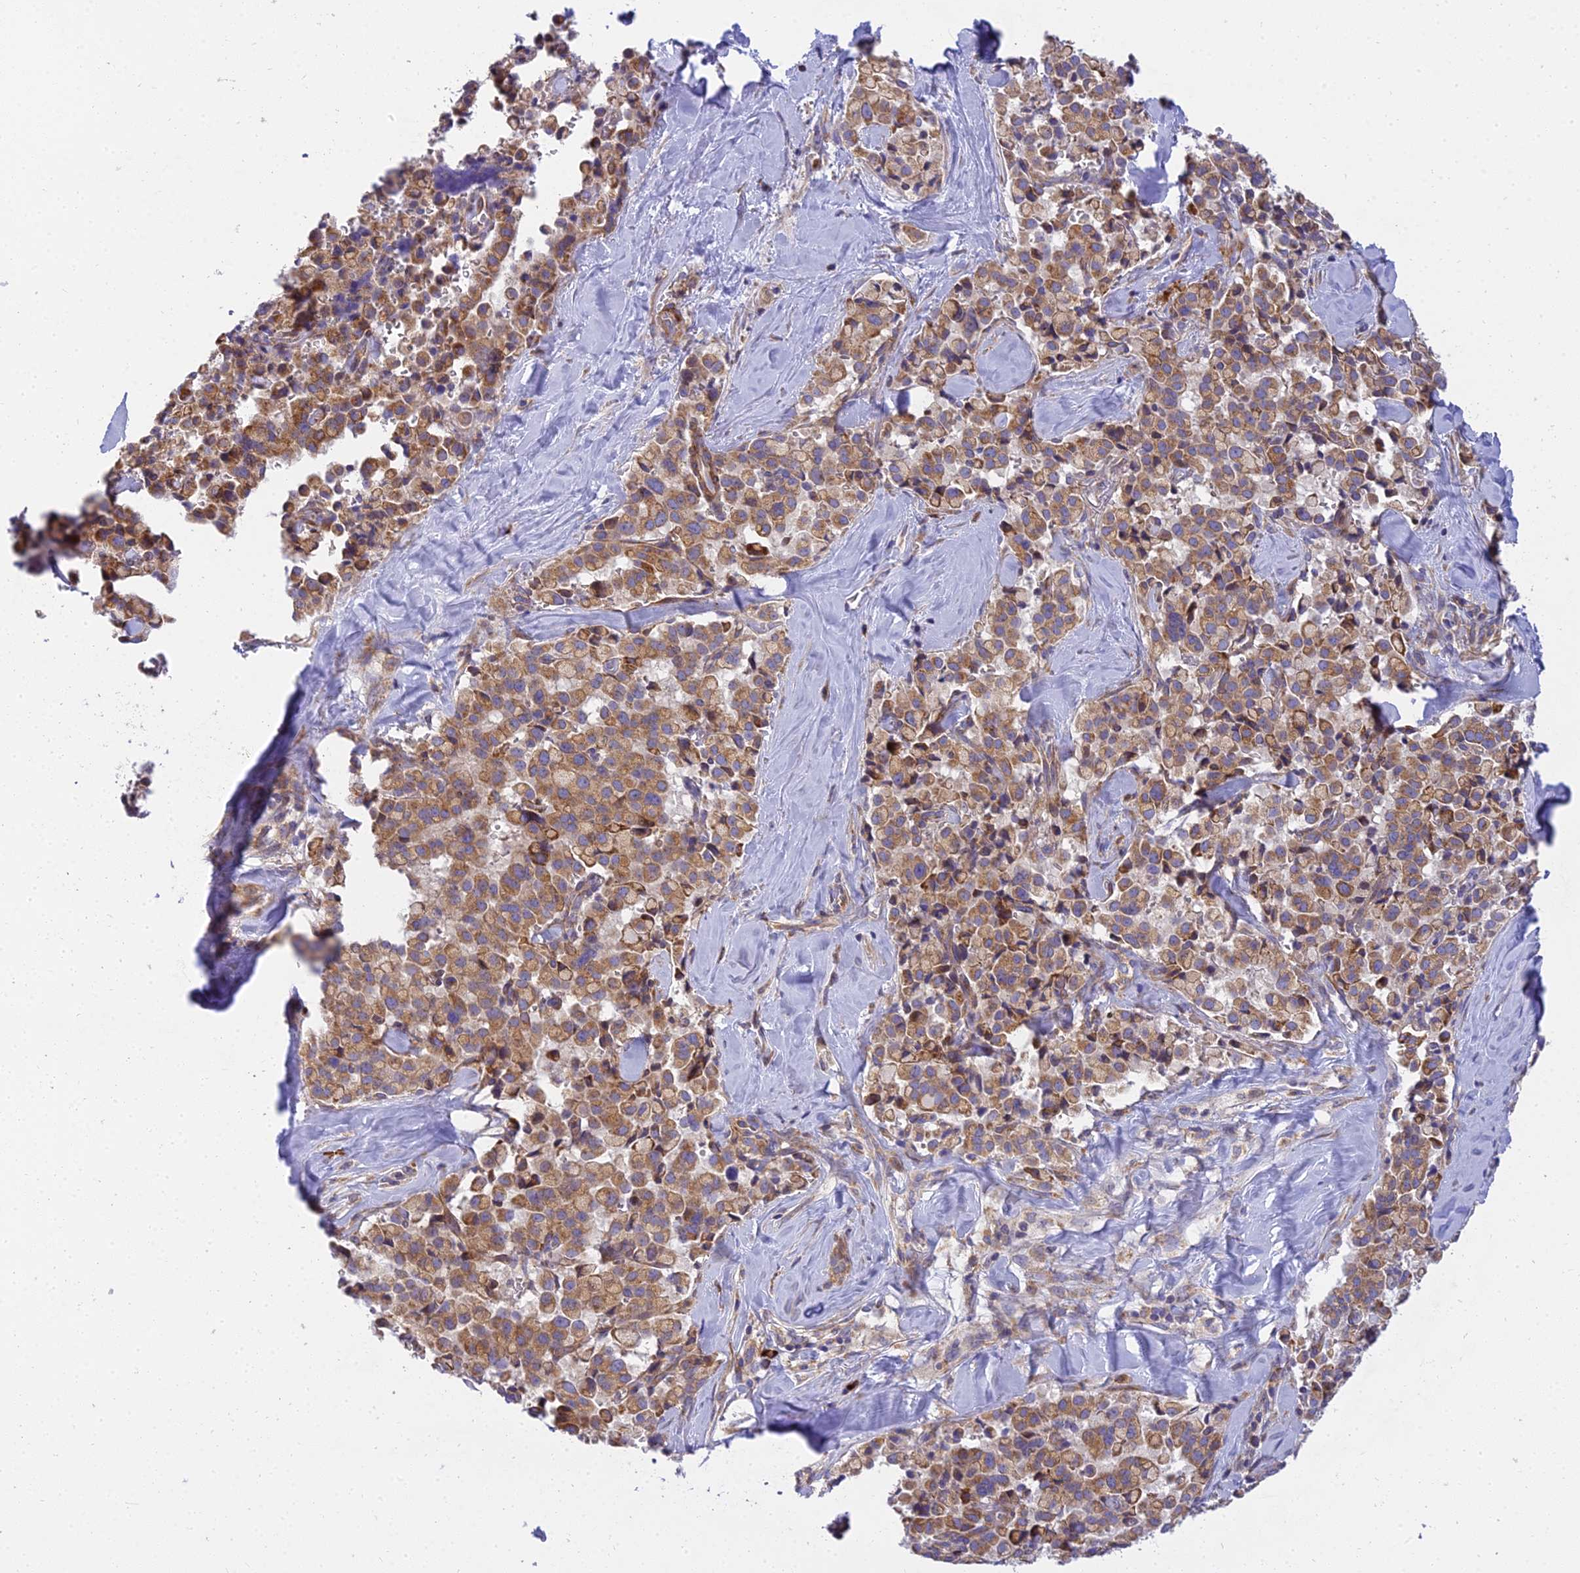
{"staining": {"intensity": "moderate", "quantity": ">75%", "location": "cytoplasmic/membranous"}, "tissue": "pancreatic cancer", "cell_type": "Tumor cells", "image_type": "cancer", "snomed": [{"axis": "morphology", "description": "Adenocarcinoma, NOS"}, {"axis": "topography", "description": "Pancreas"}], "caption": "The image exhibits a brown stain indicating the presence of a protein in the cytoplasmic/membranous of tumor cells in pancreatic cancer.", "gene": "CLCN7", "patient": {"sex": "male", "age": 65}}